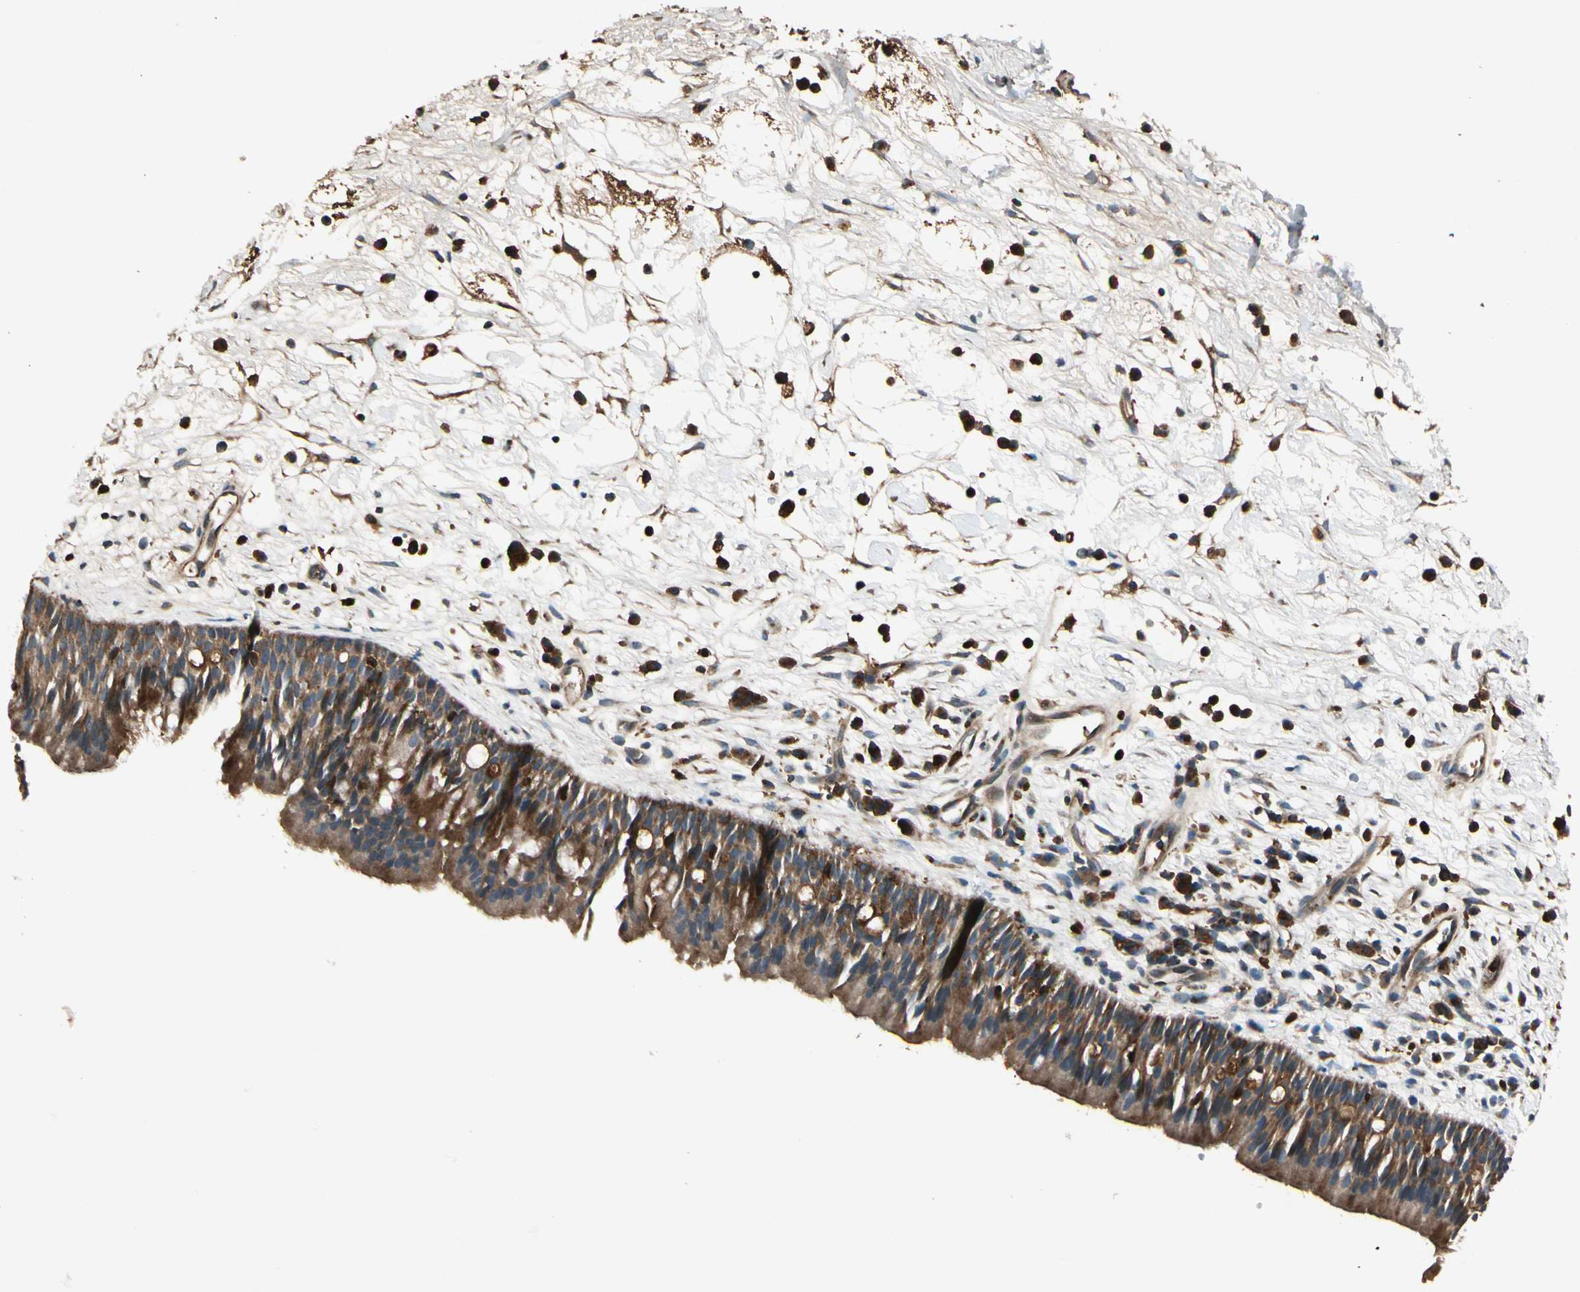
{"staining": {"intensity": "strong", "quantity": ">75%", "location": "cytoplasmic/membranous"}, "tissue": "nasopharynx", "cell_type": "Respiratory epithelial cells", "image_type": "normal", "snomed": [{"axis": "morphology", "description": "Normal tissue, NOS"}, {"axis": "topography", "description": "Nasopharynx"}], "caption": "The immunohistochemical stain shows strong cytoplasmic/membranous positivity in respiratory epithelial cells of benign nasopharynx. (Brightfield microscopy of DAB IHC at high magnification).", "gene": "STX11", "patient": {"sex": "male", "age": 13}}